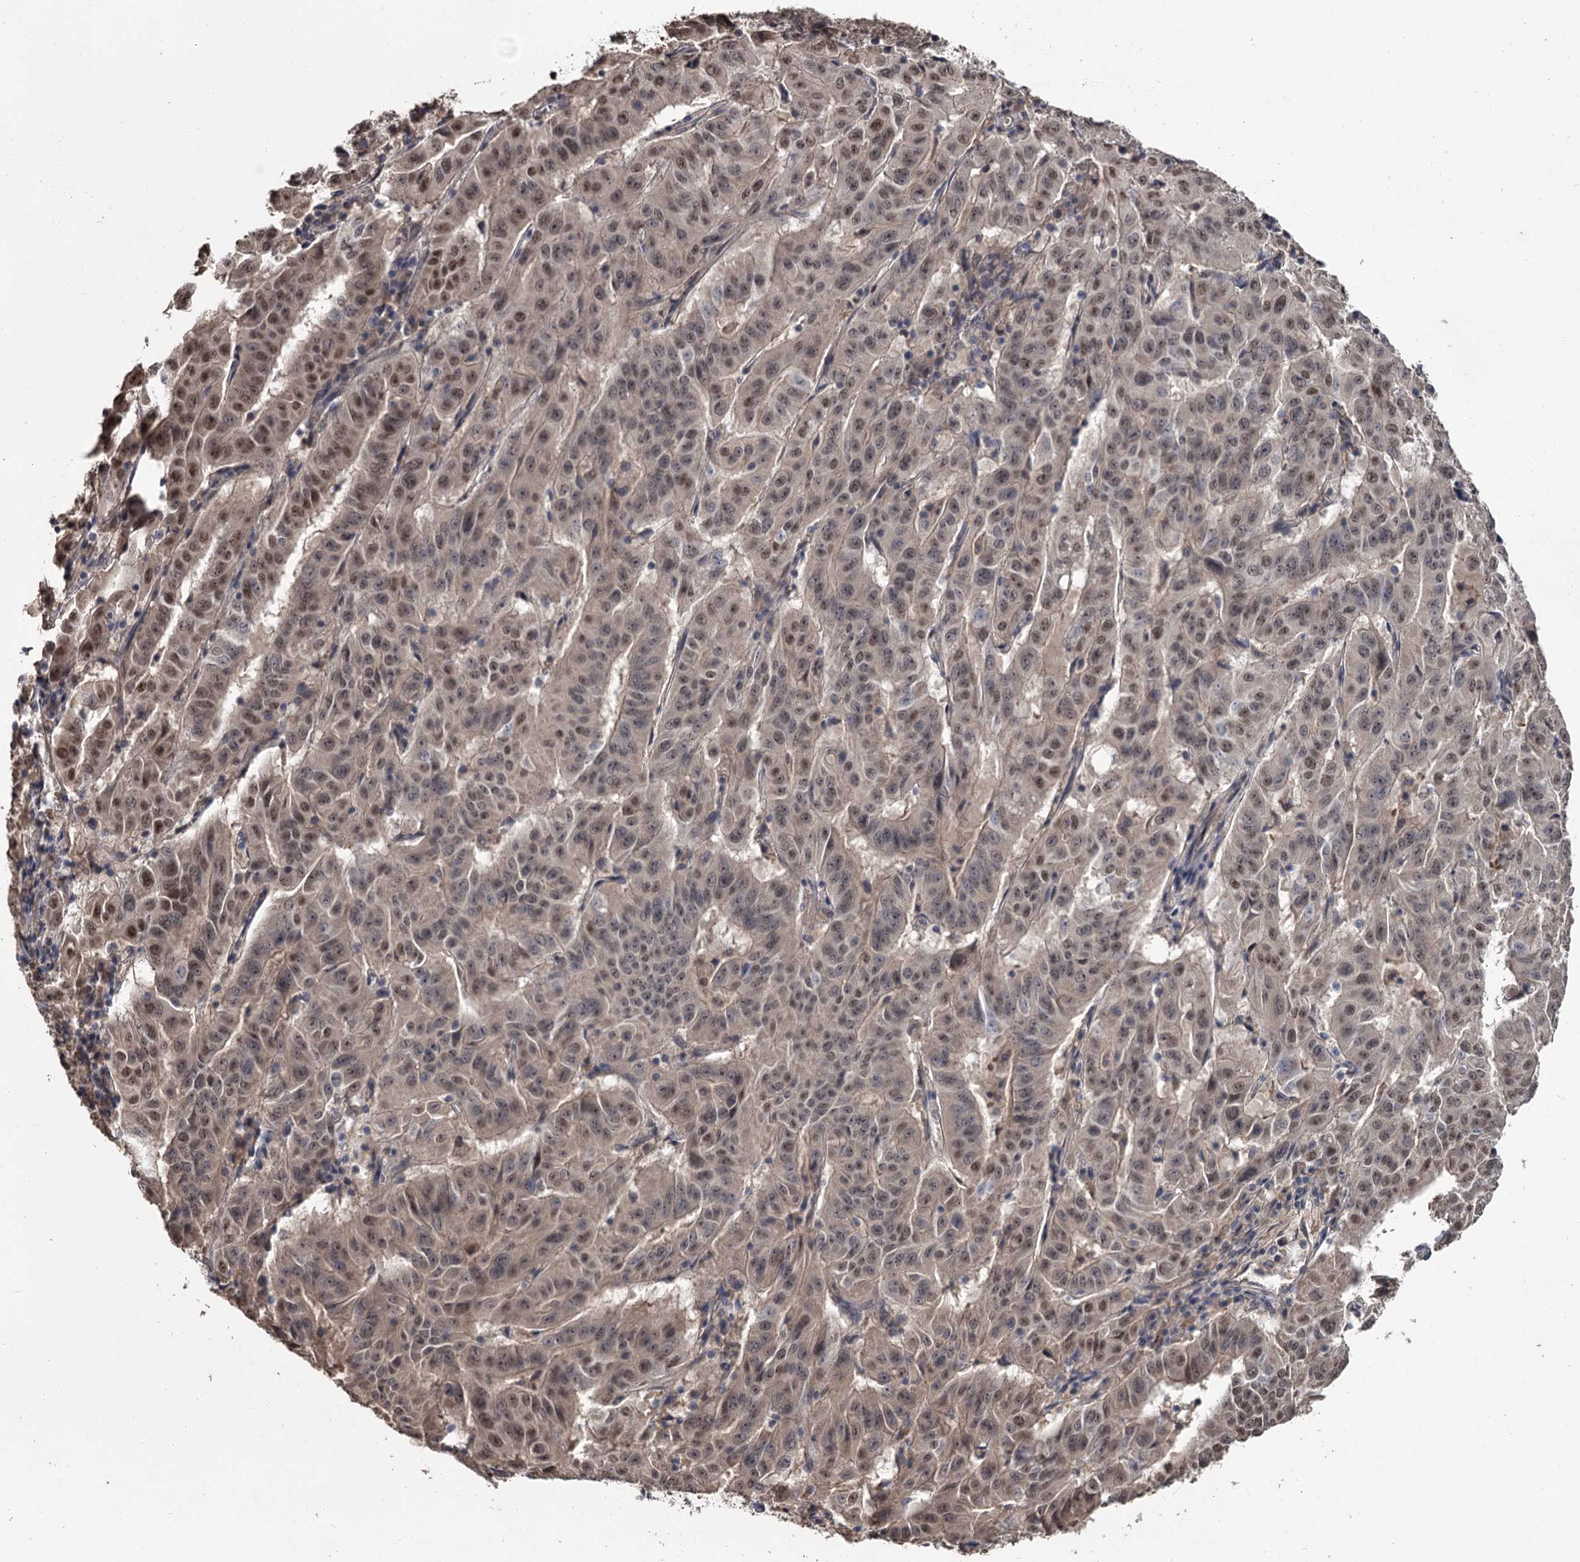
{"staining": {"intensity": "moderate", "quantity": ">75%", "location": "nuclear"}, "tissue": "pancreatic cancer", "cell_type": "Tumor cells", "image_type": "cancer", "snomed": [{"axis": "morphology", "description": "Adenocarcinoma, NOS"}, {"axis": "topography", "description": "Pancreas"}], "caption": "Protein staining of pancreatic adenocarcinoma tissue exhibits moderate nuclear staining in approximately >75% of tumor cells.", "gene": "PRPF40B", "patient": {"sex": "male", "age": 63}}